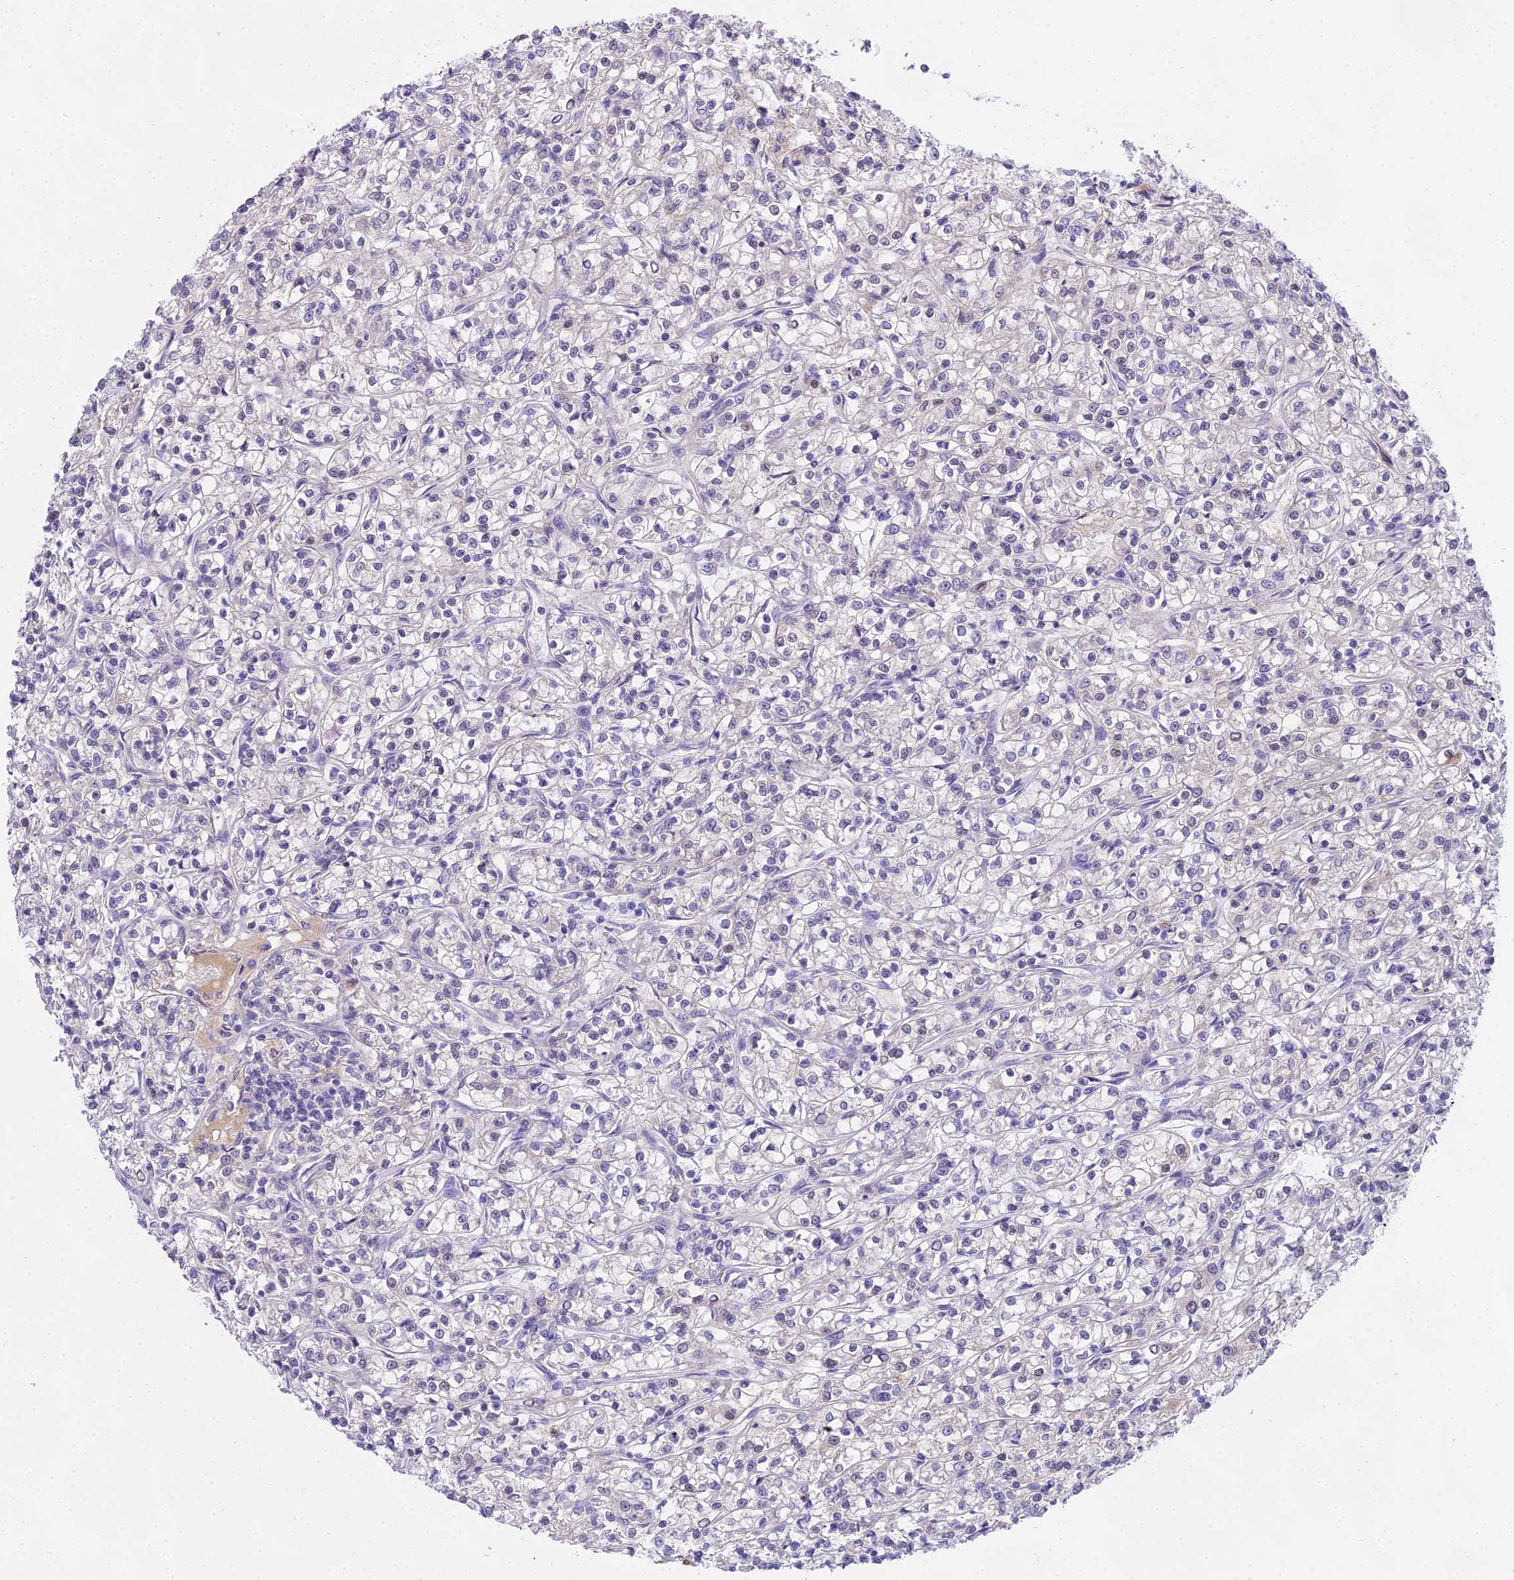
{"staining": {"intensity": "negative", "quantity": "none", "location": "none"}, "tissue": "renal cancer", "cell_type": "Tumor cells", "image_type": "cancer", "snomed": [{"axis": "morphology", "description": "Adenocarcinoma, NOS"}, {"axis": "topography", "description": "Kidney"}], "caption": "IHC image of human adenocarcinoma (renal) stained for a protein (brown), which exhibits no staining in tumor cells.", "gene": "MAT2A", "patient": {"sex": "female", "age": 59}}